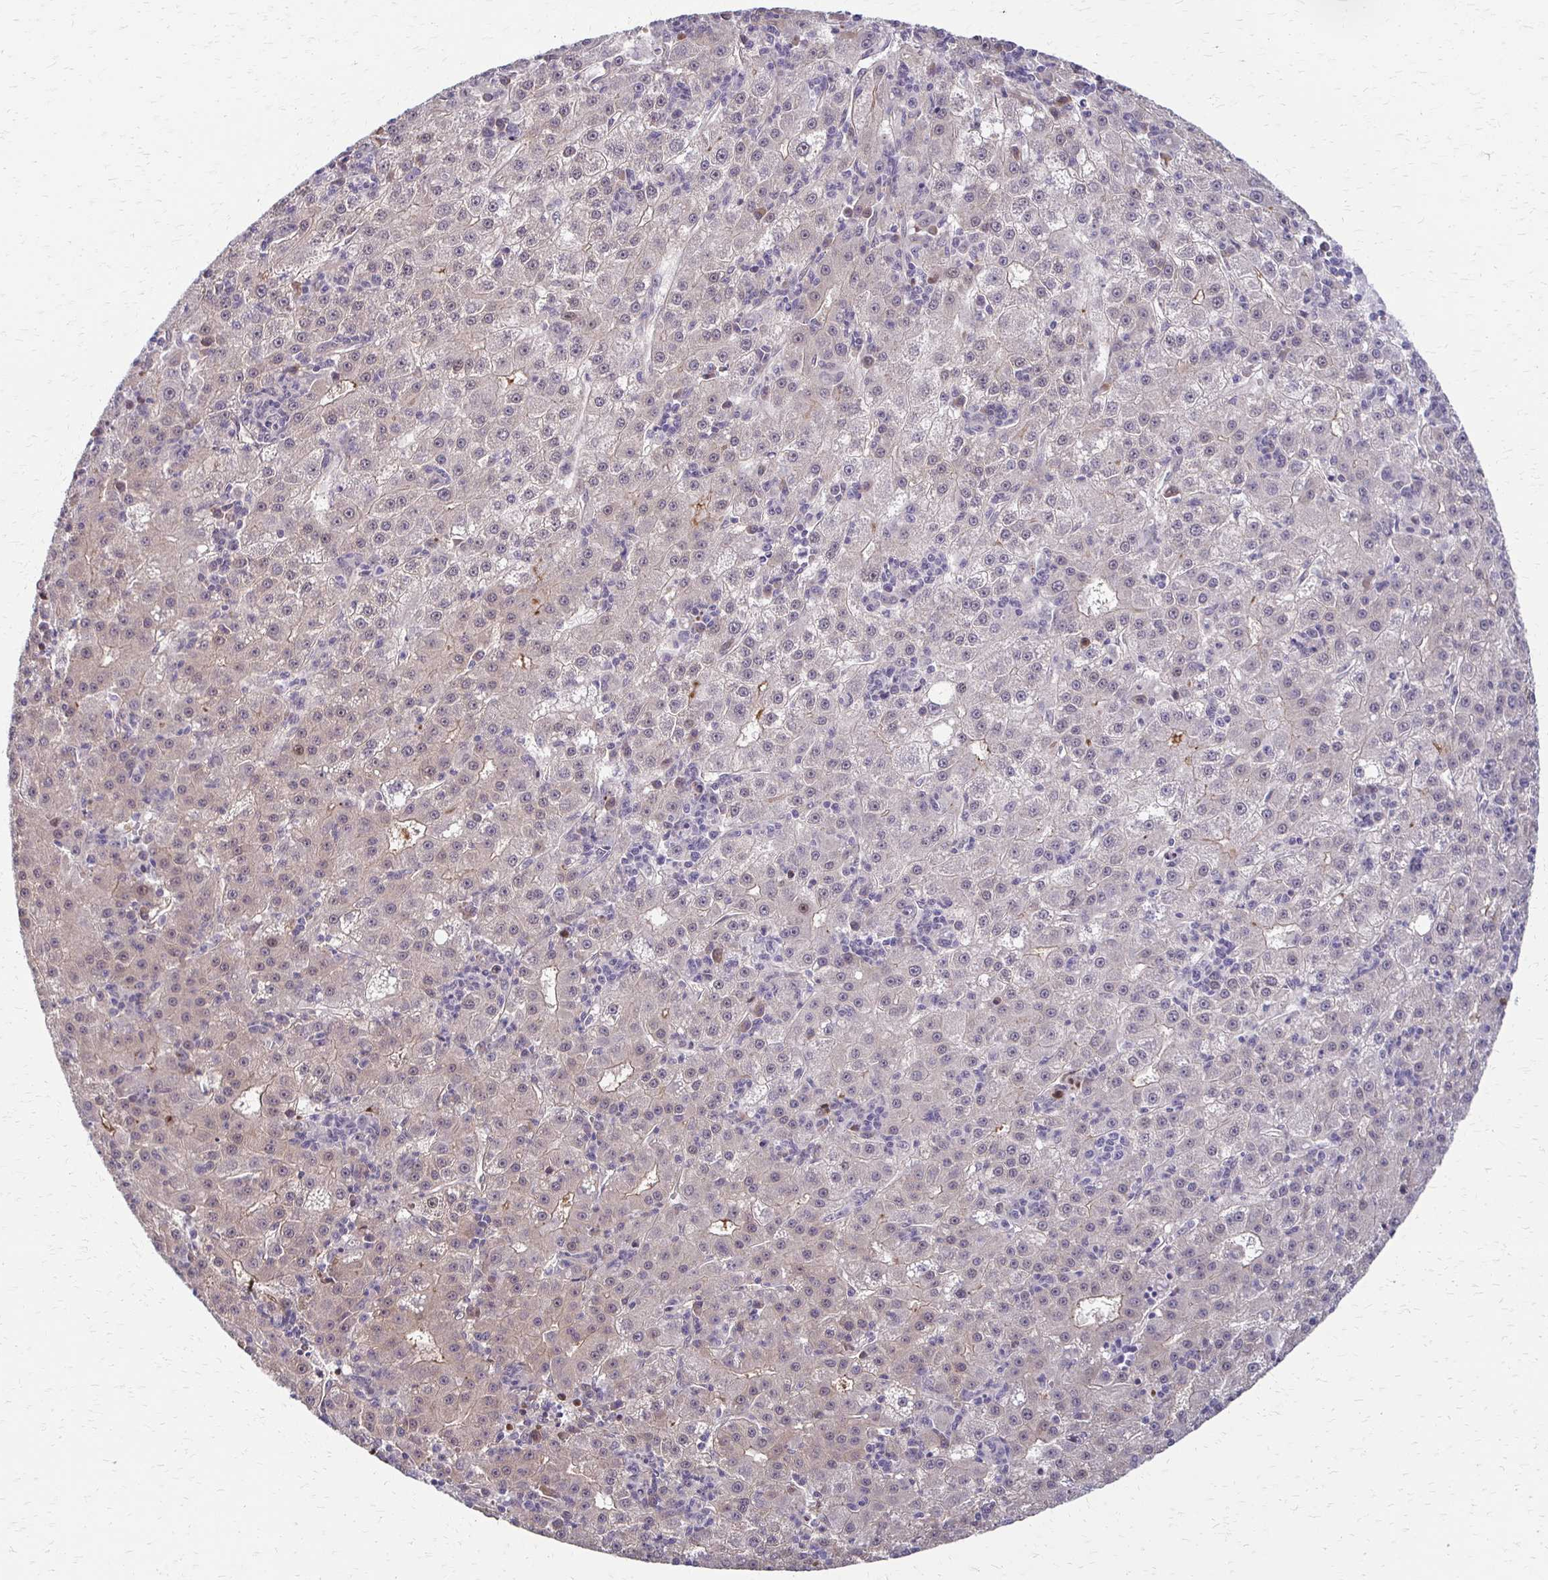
{"staining": {"intensity": "weak", "quantity": "25%-75%", "location": "cytoplasmic/membranous"}, "tissue": "liver cancer", "cell_type": "Tumor cells", "image_type": "cancer", "snomed": [{"axis": "morphology", "description": "Carcinoma, Hepatocellular, NOS"}, {"axis": "topography", "description": "Liver"}], "caption": "A brown stain shows weak cytoplasmic/membranous expression of a protein in hepatocellular carcinoma (liver) tumor cells.", "gene": "CFL2", "patient": {"sex": "male", "age": 76}}